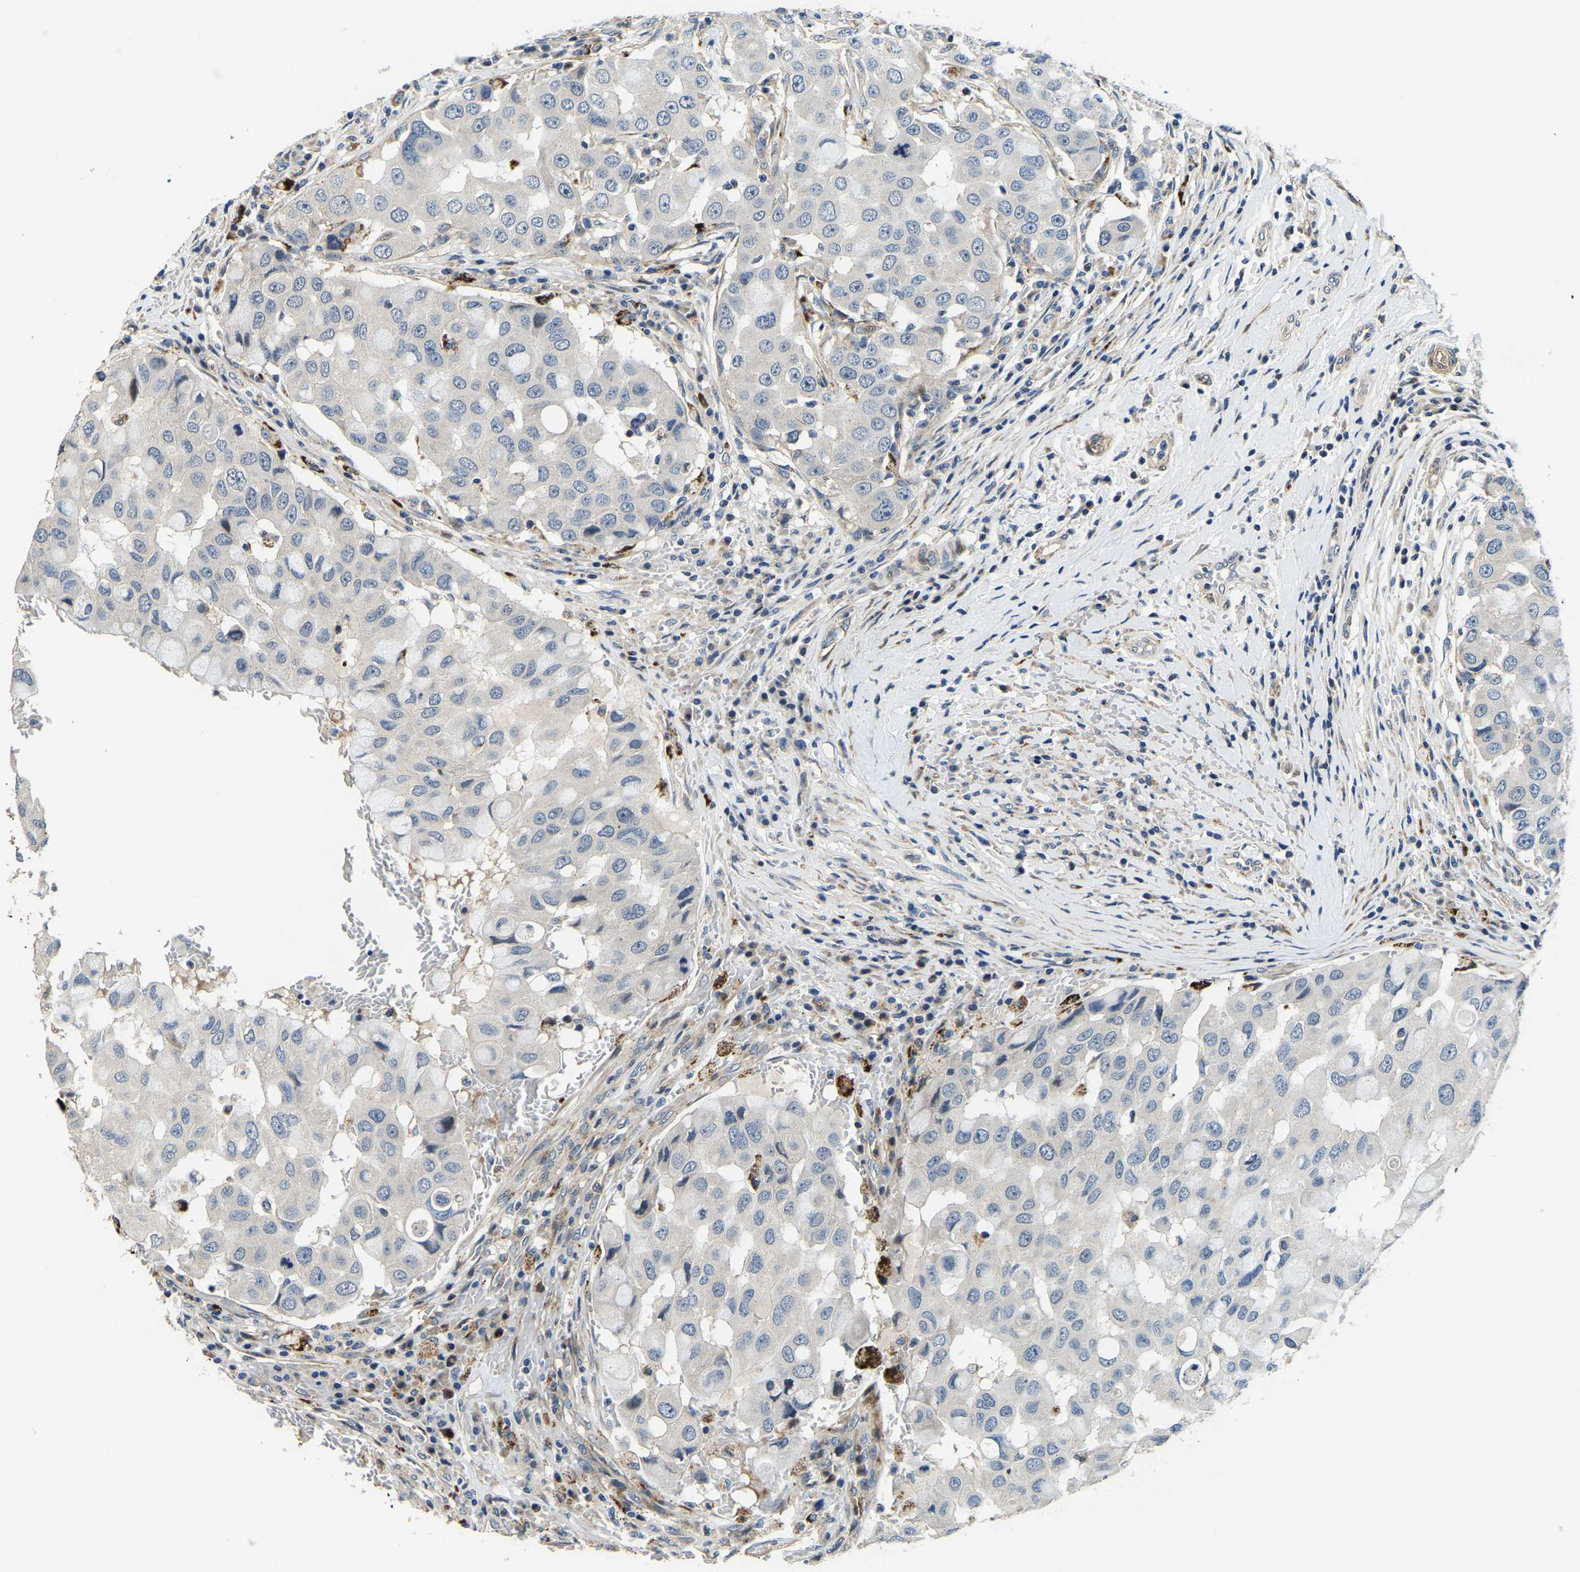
{"staining": {"intensity": "negative", "quantity": "none", "location": "none"}, "tissue": "breast cancer", "cell_type": "Tumor cells", "image_type": "cancer", "snomed": [{"axis": "morphology", "description": "Duct carcinoma"}, {"axis": "topography", "description": "Breast"}], "caption": "Immunohistochemistry micrograph of neoplastic tissue: human breast invasive ductal carcinoma stained with DAB displays no significant protein positivity in tumor cells.", "gene": "RNF39", "patient": {"sex": "female", "age": 27}}